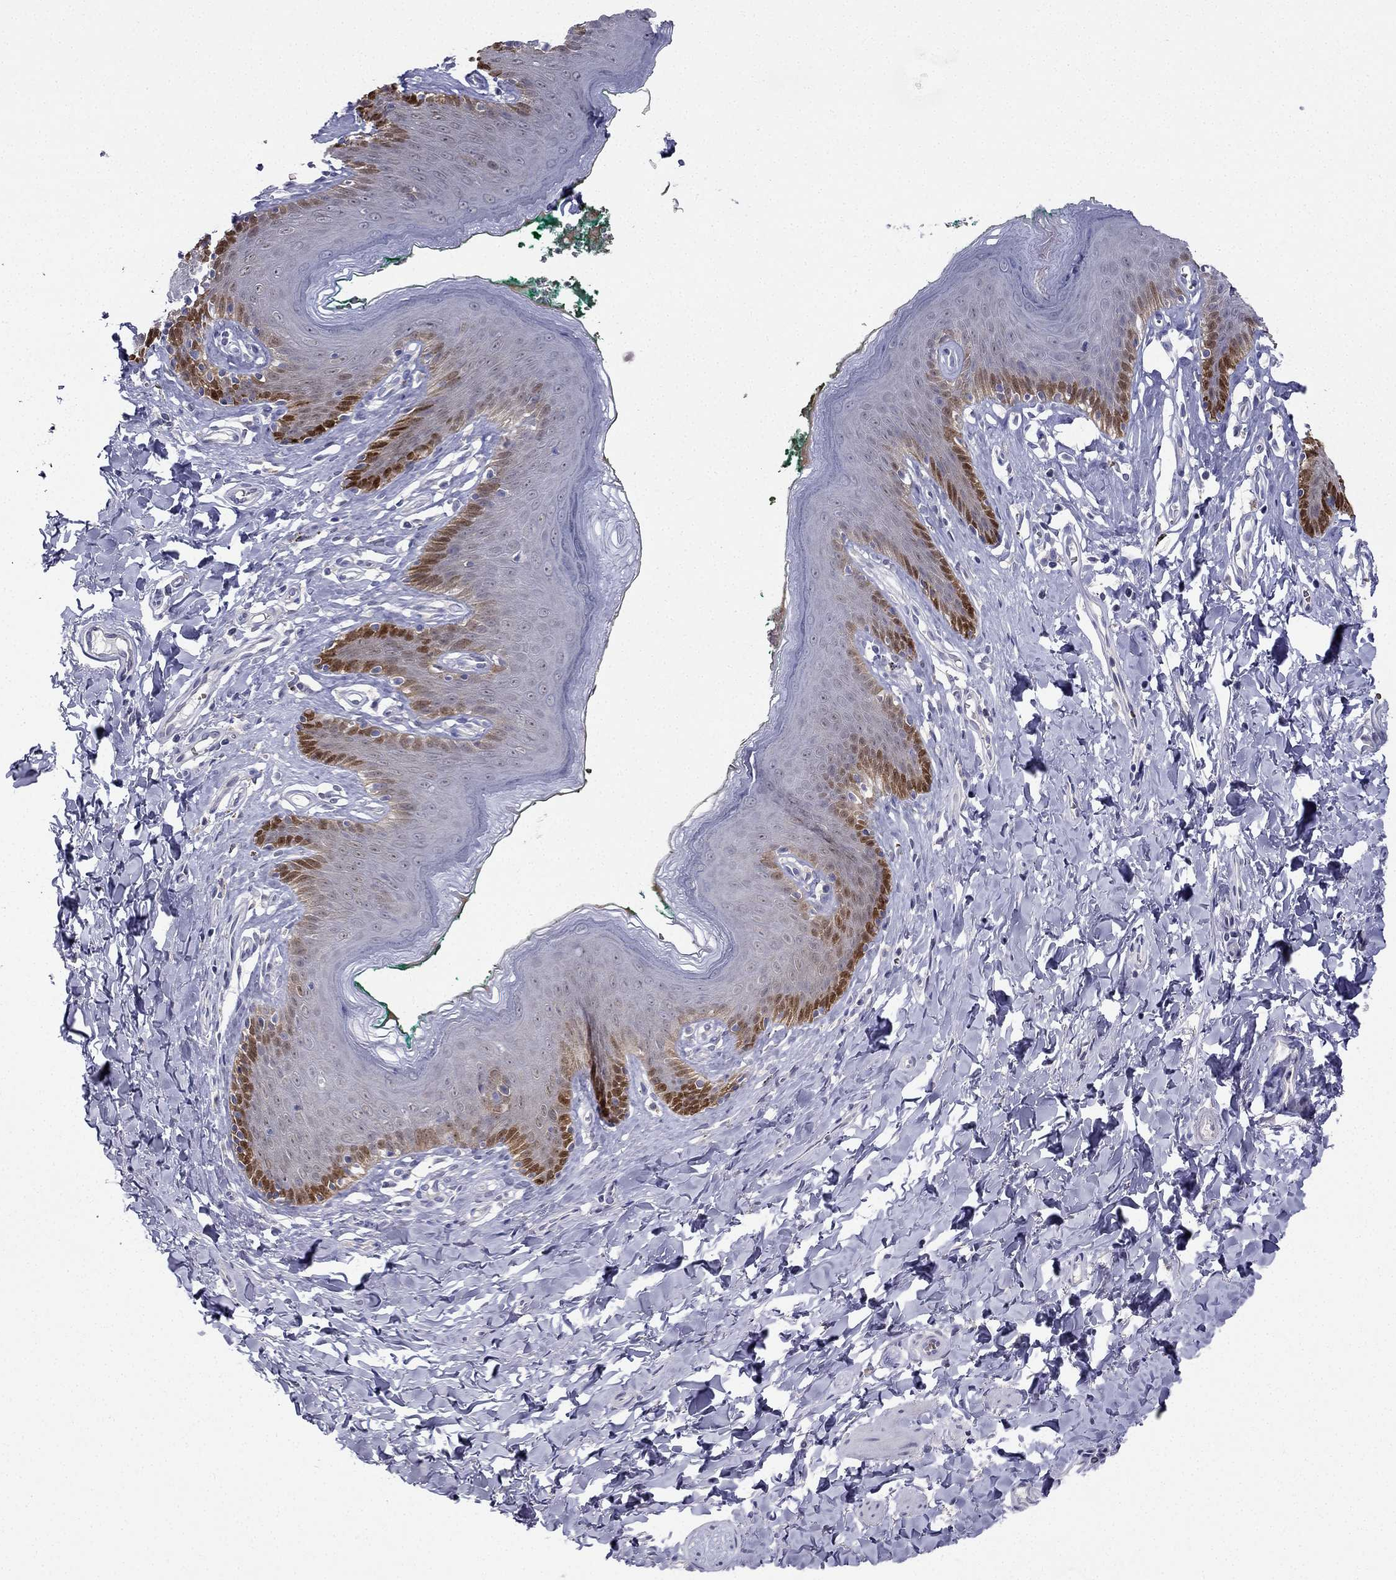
{"staining": {"intensity": "strong", "quantity": "<25%", "location": "nuclear"}, "tissue": "skin", "cell_type": "Epidermal cells", "image_type": "normal", "snomed": [{"axis": "morphology", "description": "Normal tissue, NOS"}, {"axis": "topography", "description": "Vulva"}], "caption": "About <25% of epidermal cells in unremarkable skin reveal strong nuclear protein staining as visualized by brown immunohistochemical staining.", "gene": "RSPH14", "patient": {"sex": "female", "age": 66}}